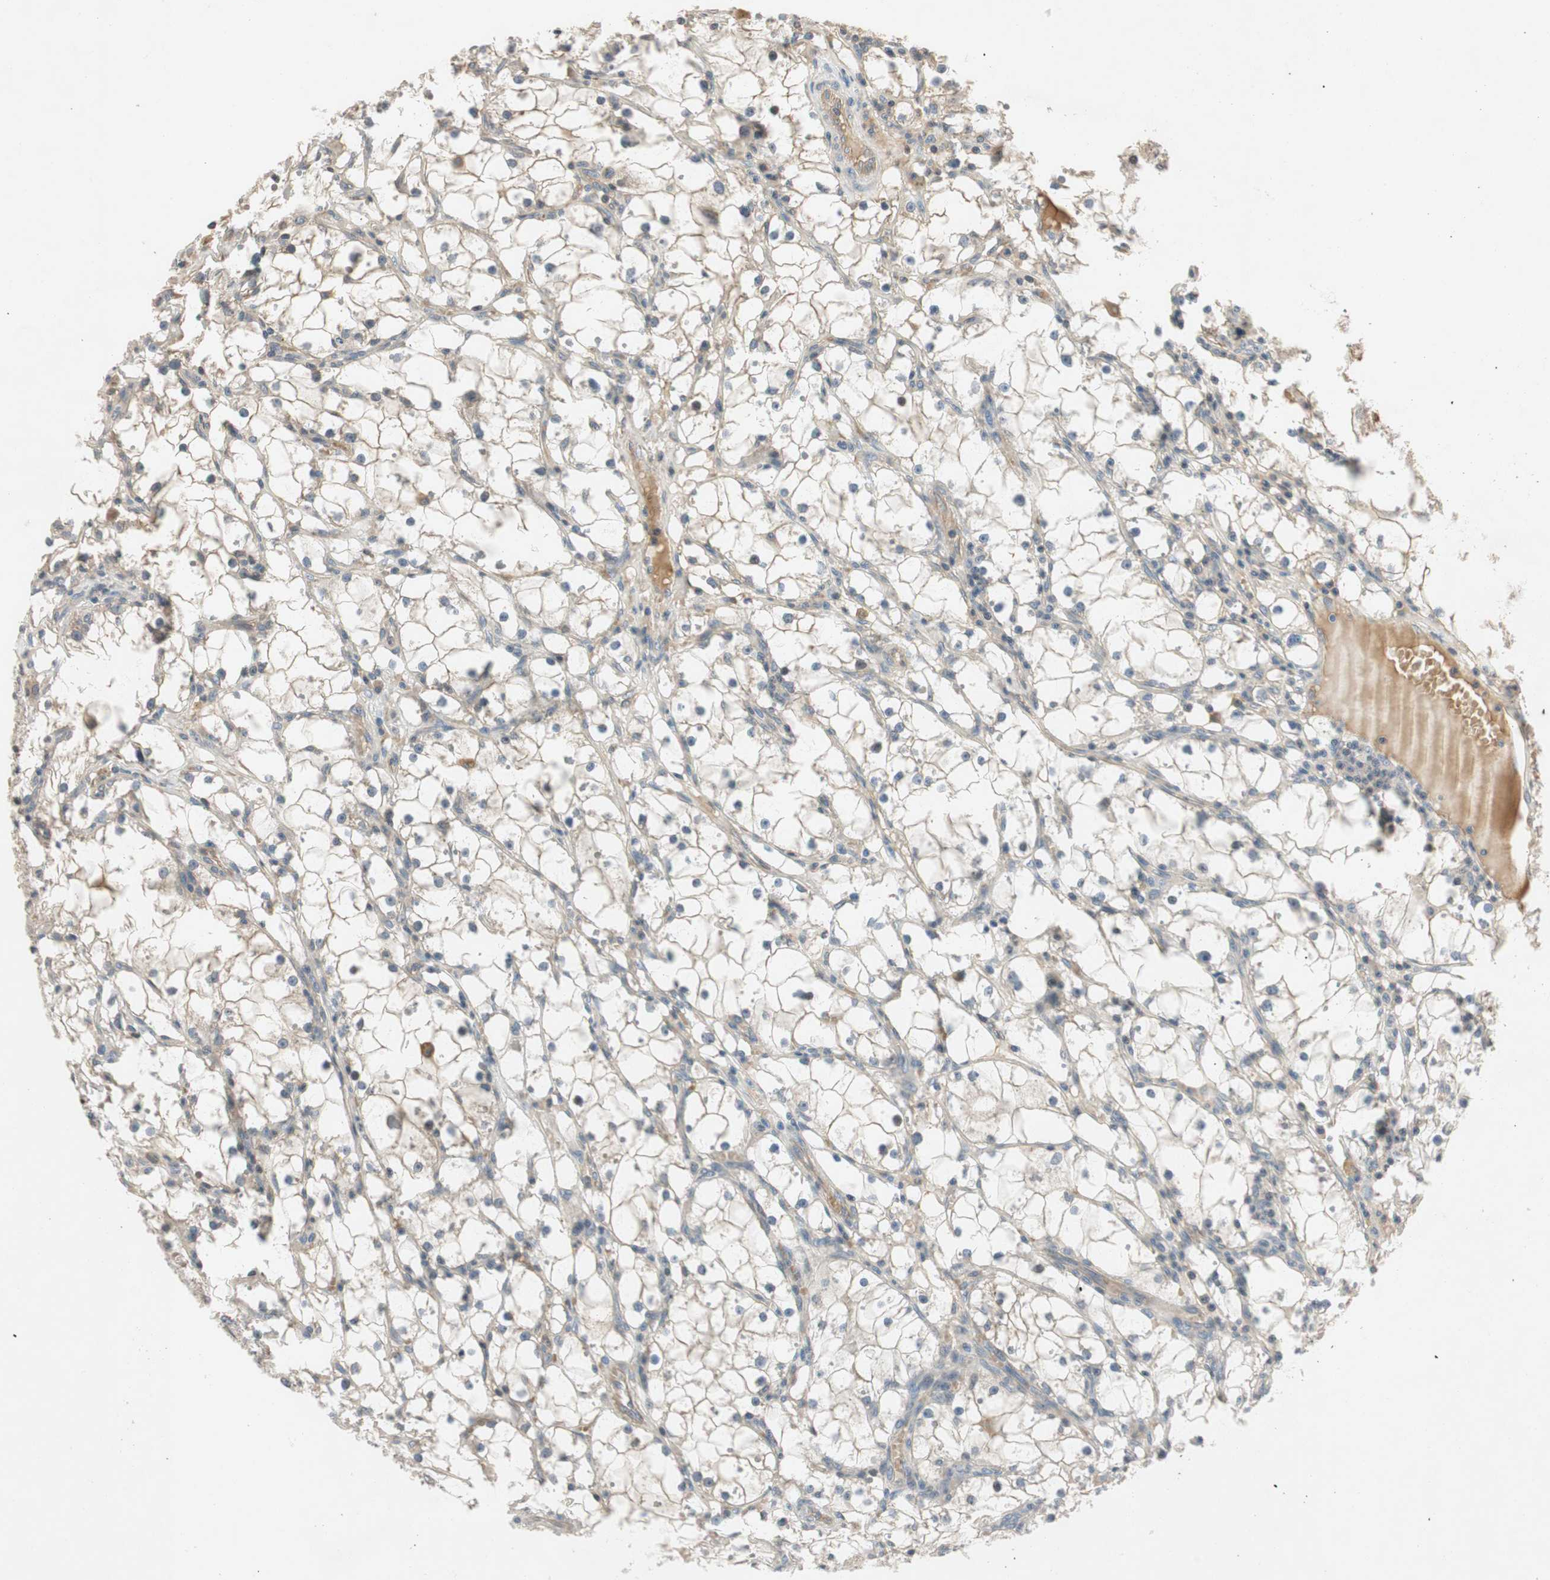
{"staining": {"intensity": "weak", "quantity": "<25%", "location": "cytoplasmic/membranous"}, "tissue": "renal cancer", "cell_type": "Tumor cells", "image_type": "cancer", "snomed": [{"axis": "morphology", "description": "Adenocarcinoma, NOS"}, {"axis": "topography", "description": "Kidney"}], "caption": "Immunohistochemistry image of human renal cancer (adenocarcinoma) stained for a protein (brown), which demonstrates no expression in tumor cells. (DAB IHC visualized using brightfield microscopy, high magnification).", "gene": "GCLM", "patient": {"sex": "male", "age": 56}}